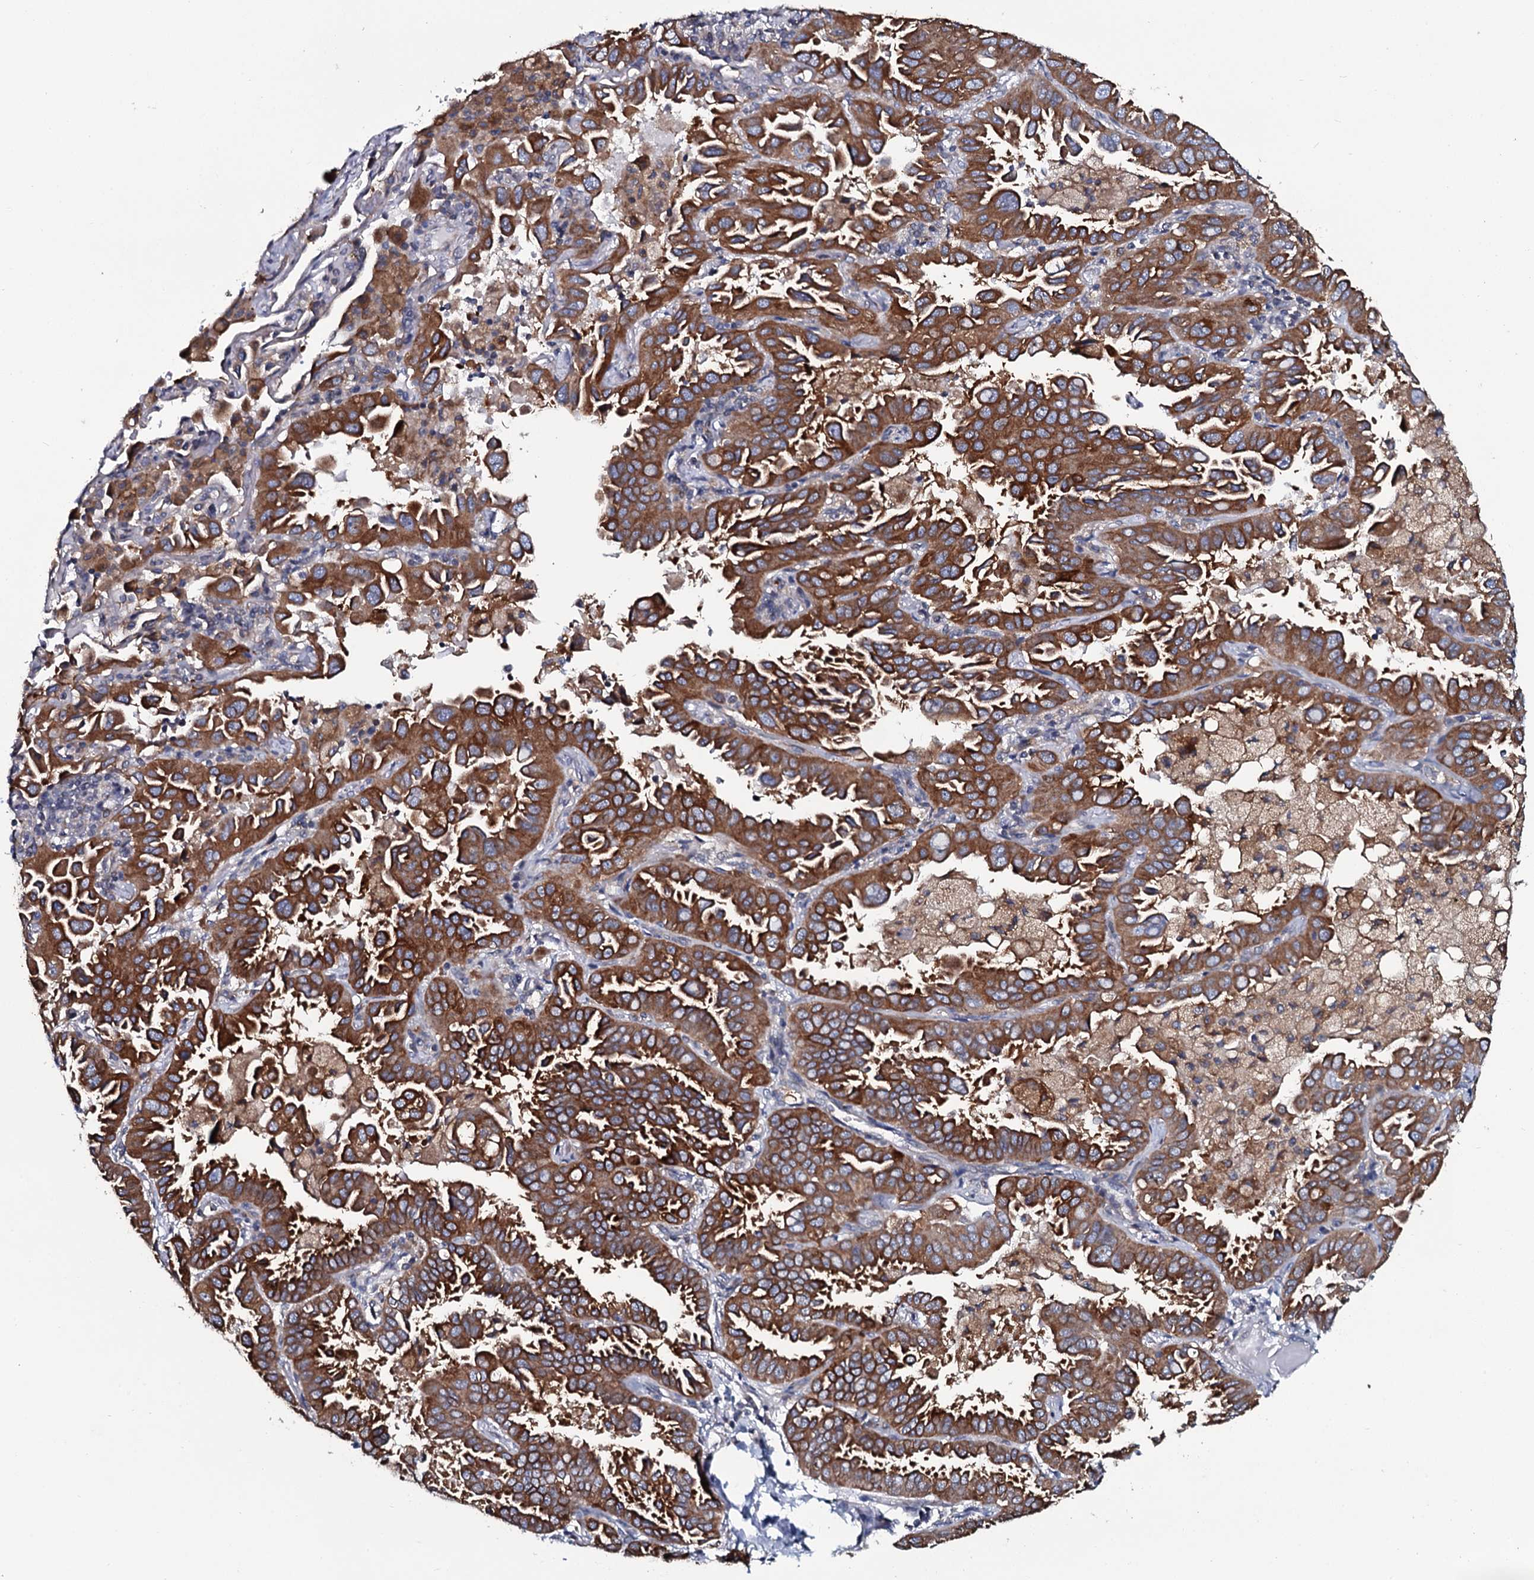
{"staining": {"intensity": "moderate", "quantity": ">75%", "location": "cytoplasmic/membranous"}, "tissue": "lung cancer", "cell_type": "Tumor cells", "image_type": "cancer", "snomed": [{"axis": "morphology", "description": "Adenocarcinoma, NOS"}, {"axis": "topography", "description": "Lung"}], "caption": "DAB immunohistochemical staining of lung cancer (adenocarcinoma) shows moderate cytoplasmic/membranous protein positivity in approximately >75% of tumor cells.", "gene": "TMEM151A", "patient": {"sex": "male", "age": 64}}